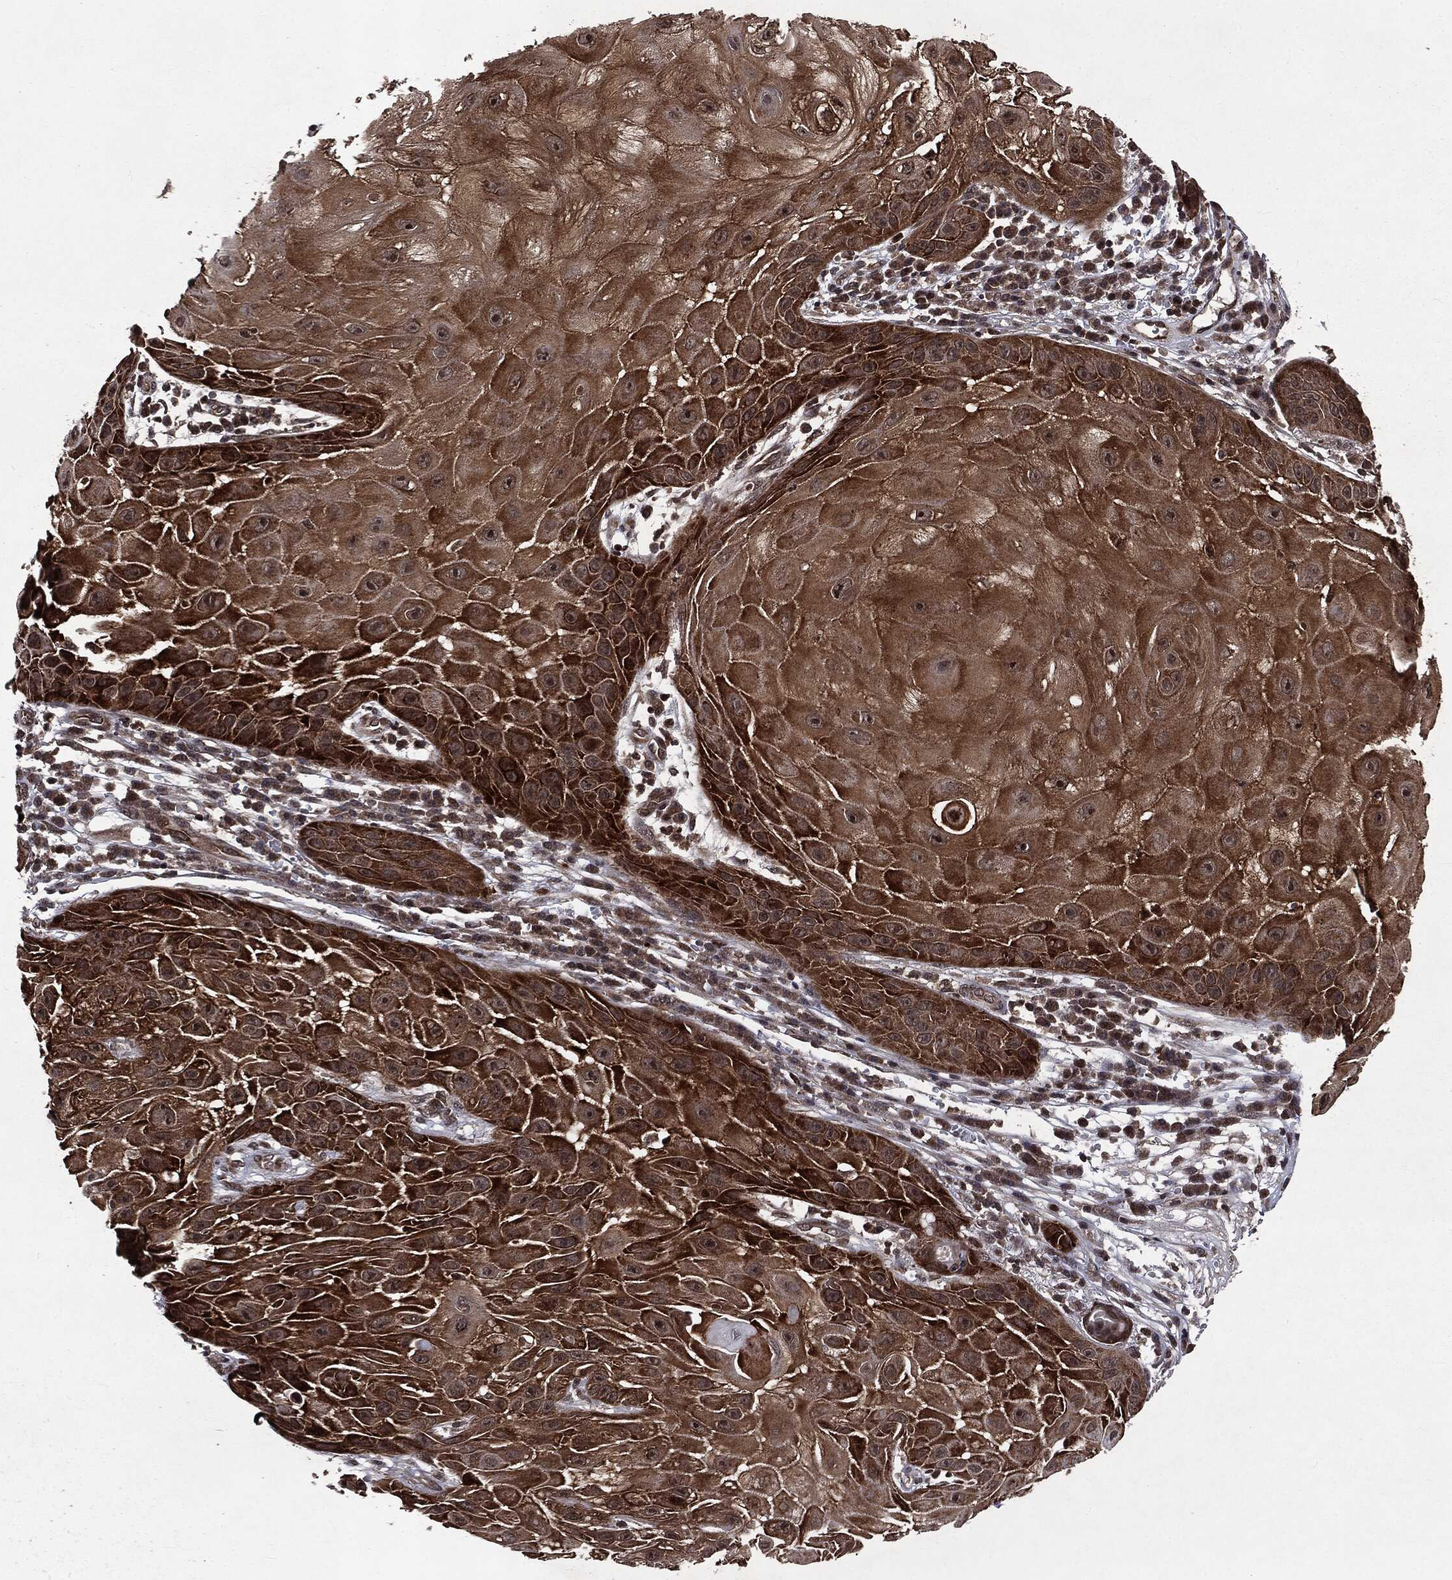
{"staining": {"intensity": "strong", "quantity": "25%-75%", "location": "cytoplasmic/membranous,nuclear"}, "tissue": "skin cancer", "cell_type": "Tumor cells", "image_type": "cancer", "snomed": [{"axis": "morphology", "description": "Normal tissue, NOS"}, {"axis": "morphology", "description": "Squamous cell carcinoma, NOS"}, {"axis": "topography", "description": "Skin"}], "caption": "Skin squamous cell carcinoma stained with IHC exhibits strong cytoplasmic/membranous and nuclear expression in about 25%-75% of tumor cells. The protein is stained brown, and the nuclei are stained in blue (DAB IHC with brightfield microscopy, high magnification).", "gene": "STAU2", "patient": {"sex": "male", "age": 79}}